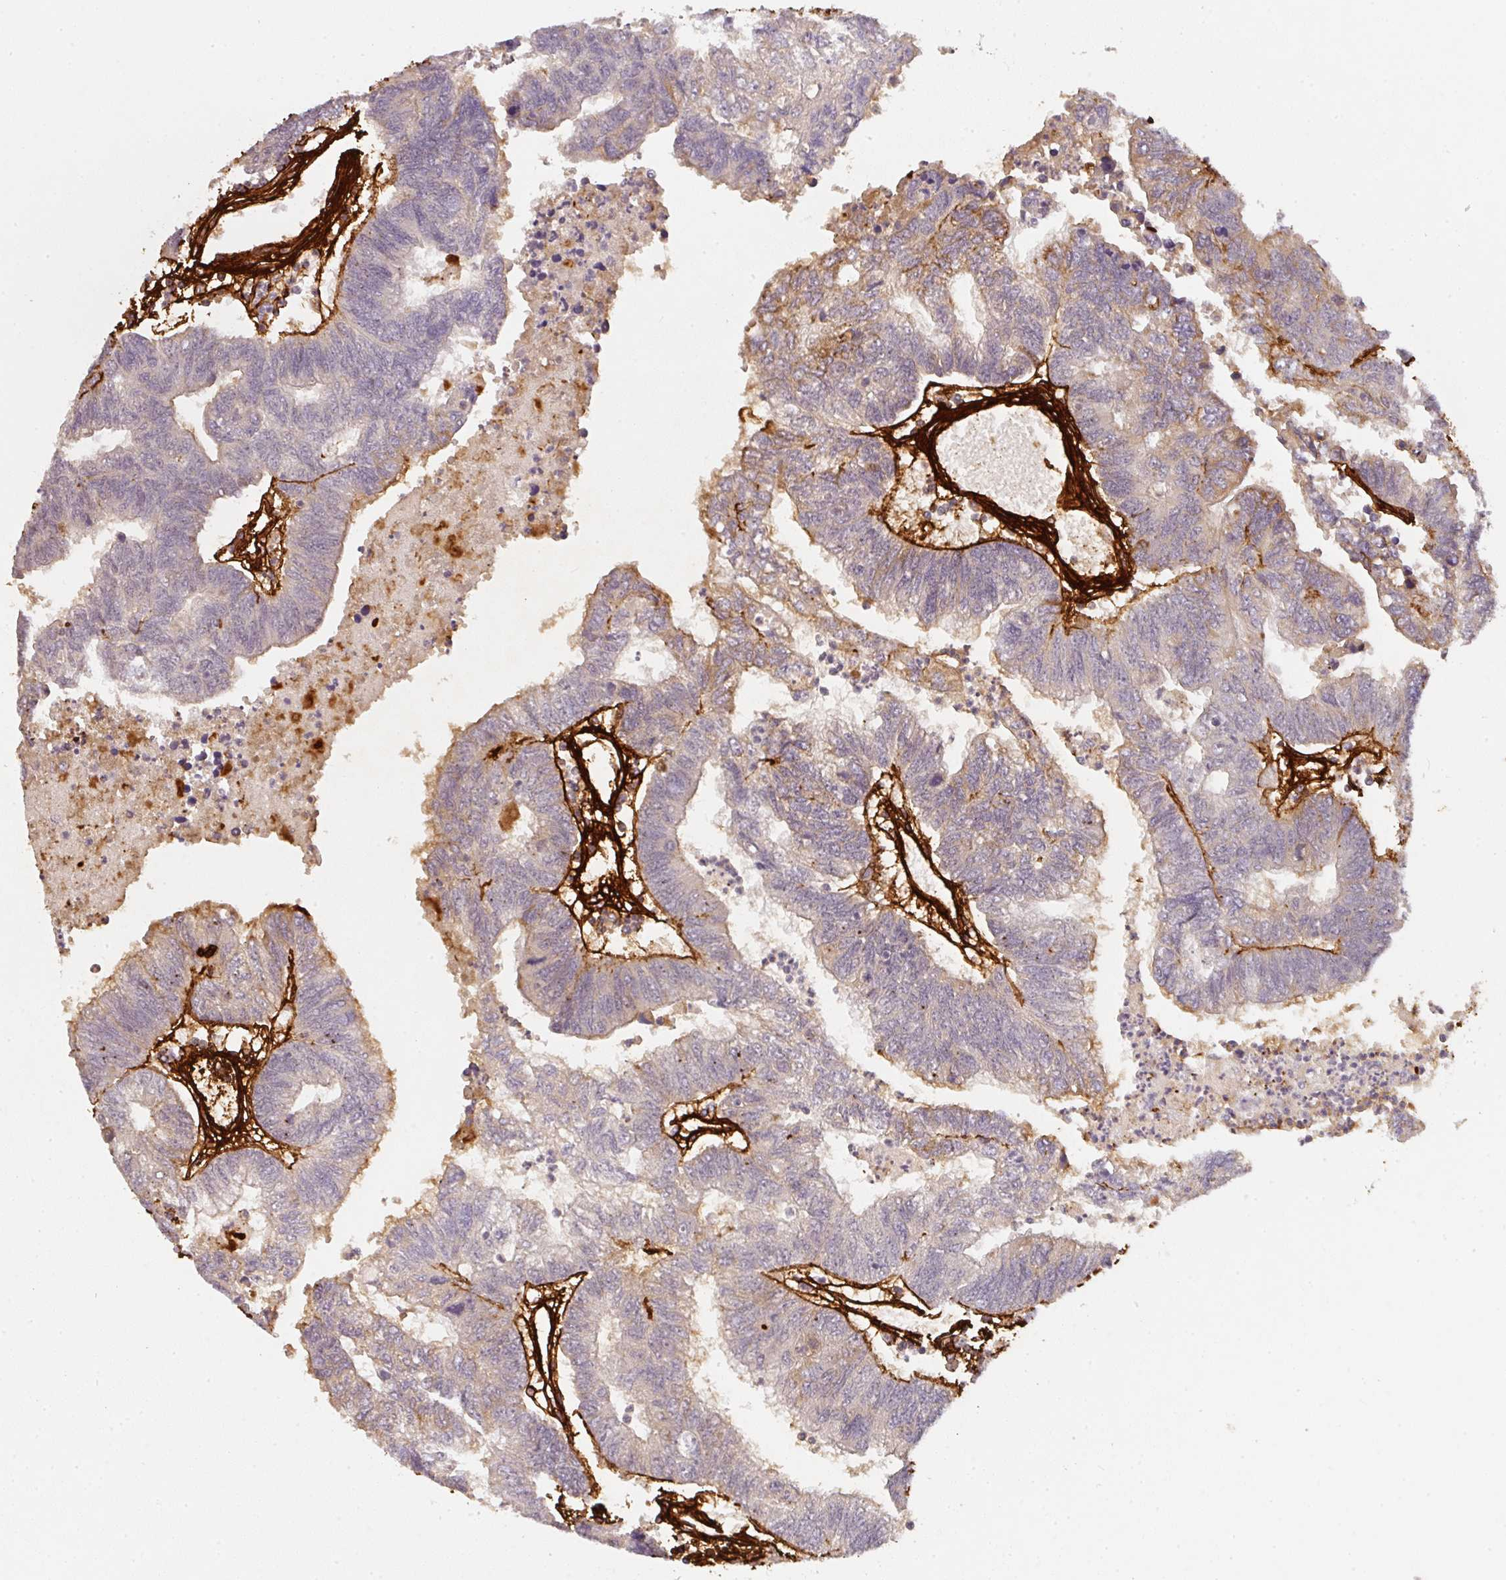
{"staining": {"intensity": "moderate", "quantity": "<25%", "location": "cytoplasmic/membranous"}, "tissue": "colorectal cancer", "cell_type": "Tumor cells", "image_type": "cancer", "snomed": [{"axis": "morphology", "description": "Adenocarcinoma, NOS"}, {"axis": "topography", "description": "Colon"}], "caption": "Colorectal cancer stained with IHC shows moderate cytoplasmic/membranous staining in about <25% of tumor cells.", "gene": "COL3A1", "patient": {"sex": "female", "age": 48}}